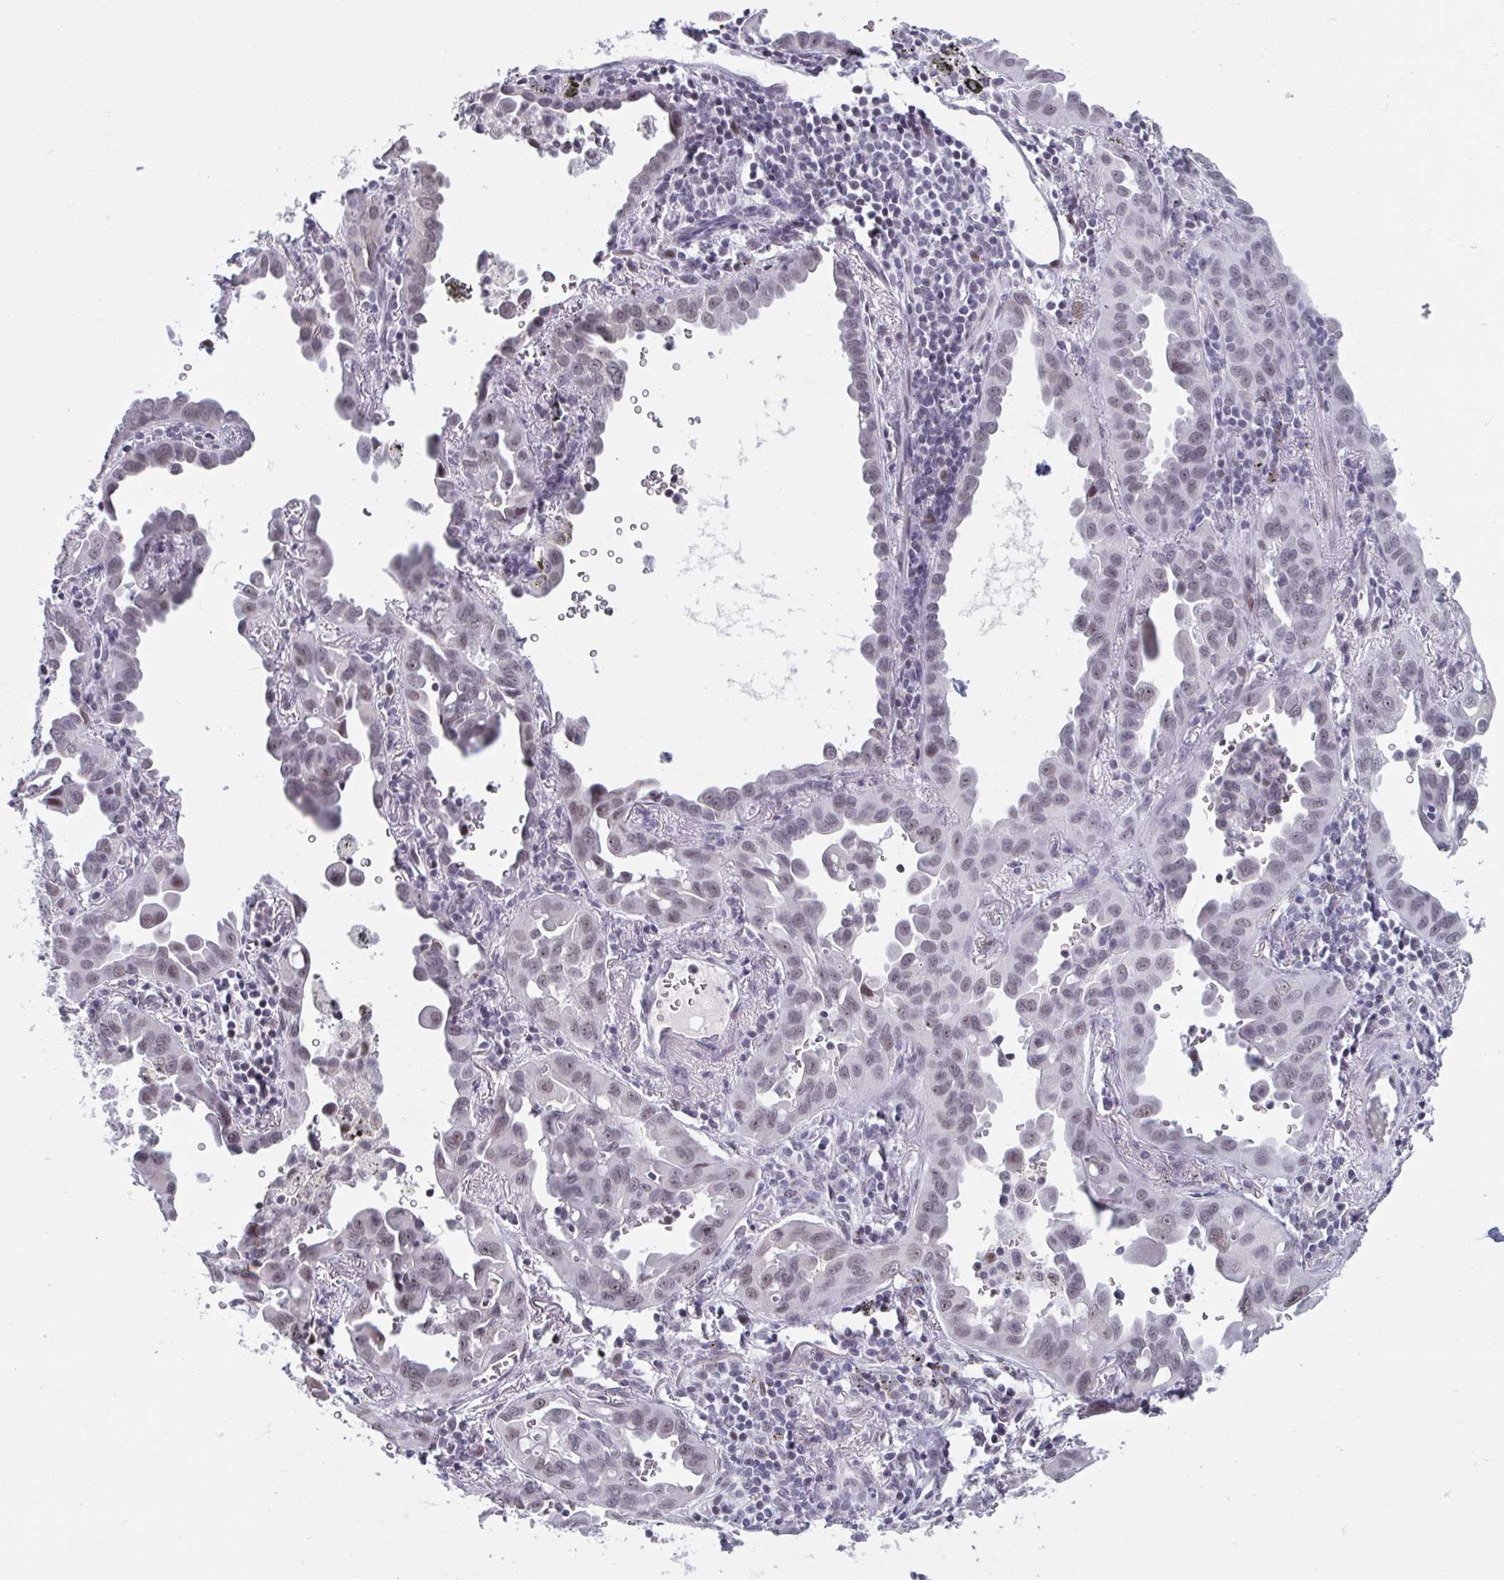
{"staining": {"intensity": "weak", "quantity": "25%-75%", "location": "nuclear"}, "tissue": "lung cancer", "cell_type": "Tumor cells", "image_type": "cancer", "snomed": [{"axis": "morphology", "description": "Adenocarcinoma, NOS"}, {"axis": "topography", "description": "Lung"}], "caption": "Lung cancer stained with DAB immunohistochemistry exhibits low levels of weak nuclear positivity in approximately 25%-75% of tumor cells. (Stains: DAB in brown, nuclei in blue, Microscopy: brightfield microscopy at high magnification).", "gene": "HSD17B6", "patient": {"sex": "male", "age": 68}}